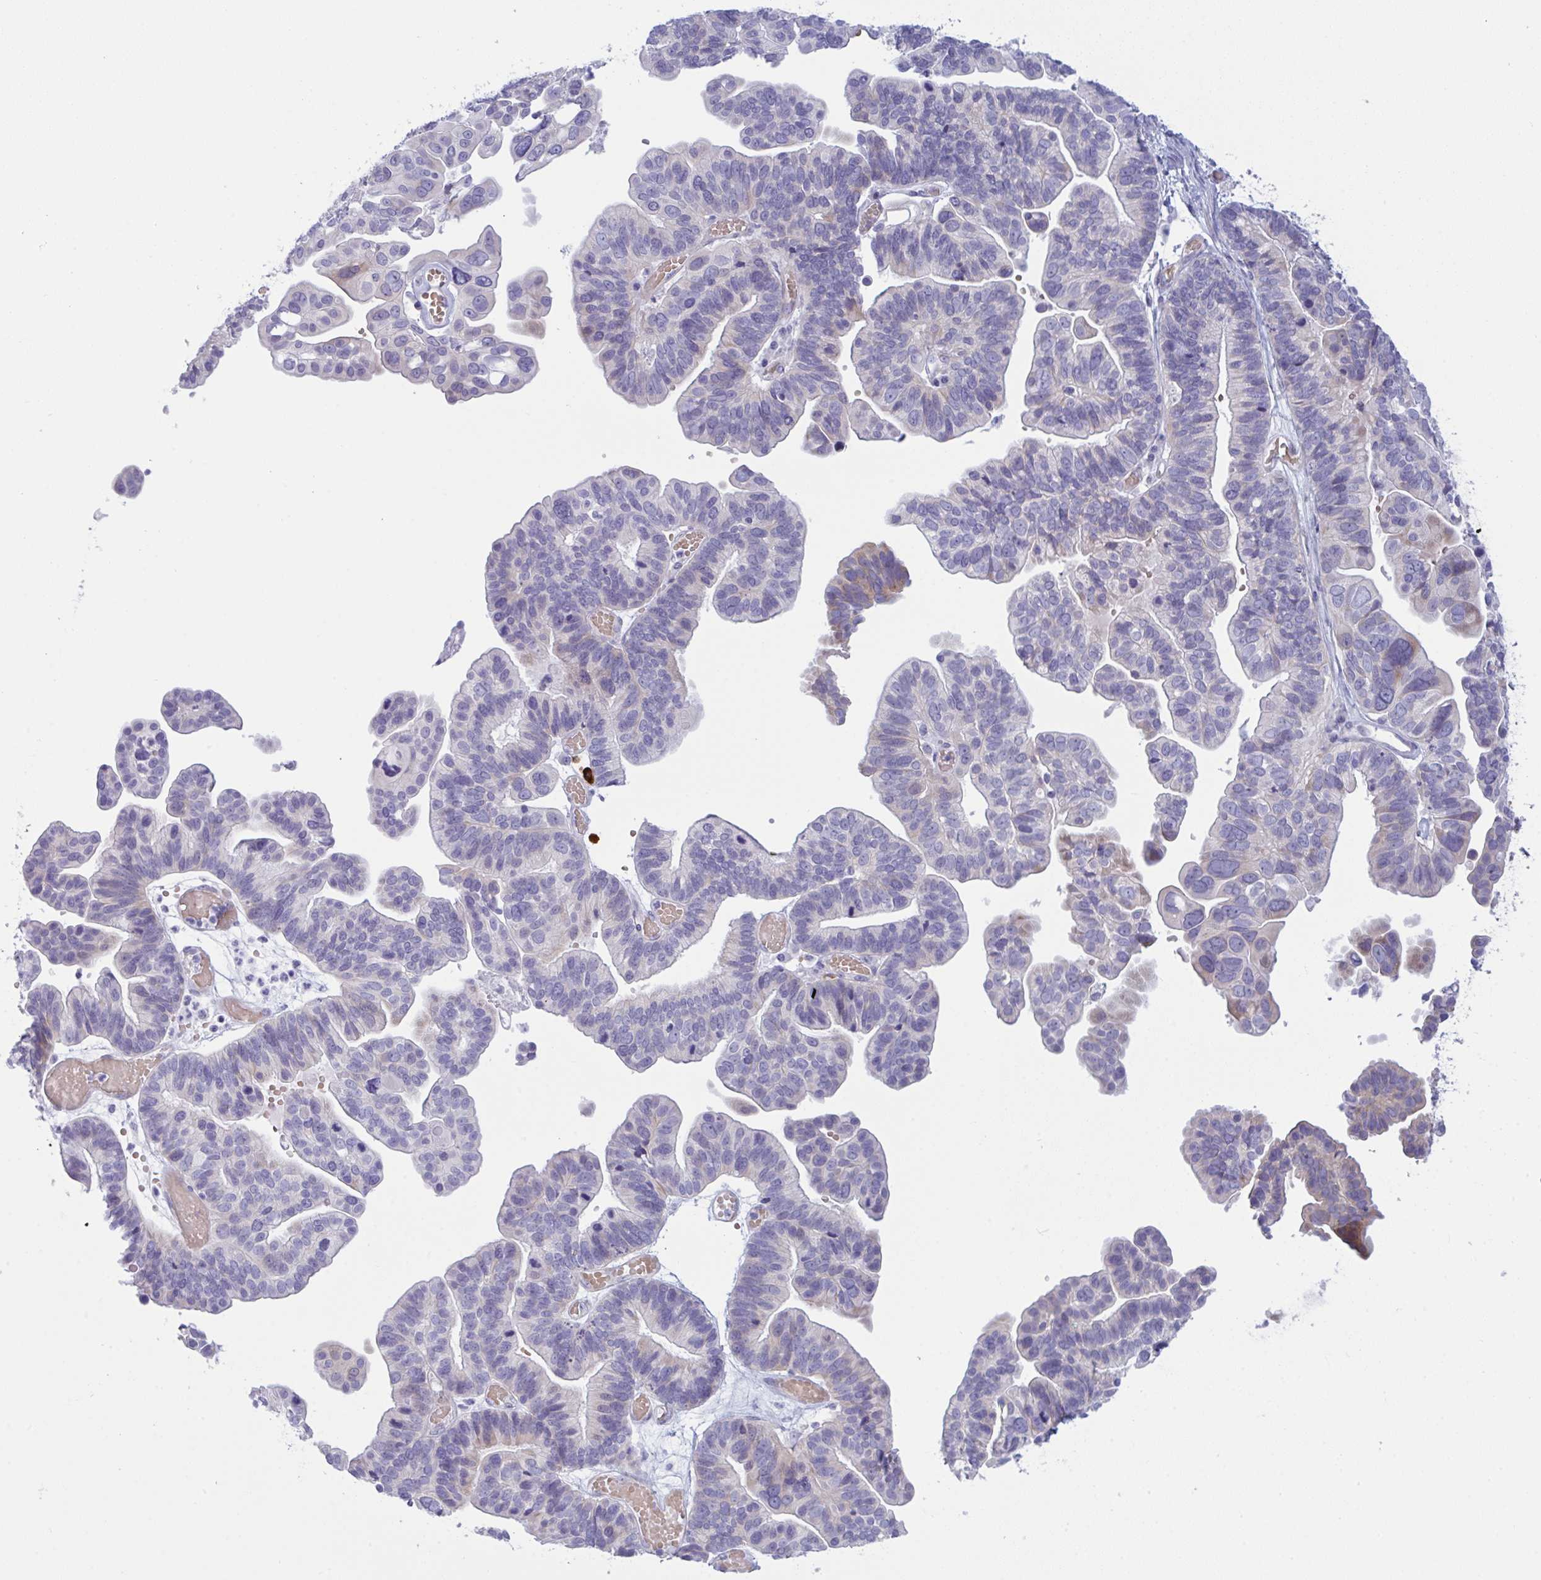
{"staining": {"intensity": "negative", "quantity": "none", "location": "none"}, "tissue": "ovarian cancer", "cell_type": "Tumor cells", "image_type": "cancer", "snomed": [{"axis": "morphology", "description": "Cystadenocarcinoma, serous, NOS"}, {"axis": "topography", "description": "Ovary"}], "caption": "The histopathology image exhibits no staining of tumor cells in serous cystadenocarcinoma (ovarian).", "gene": "ZNF684", "patient": {"sex": "female", "age": 56}}